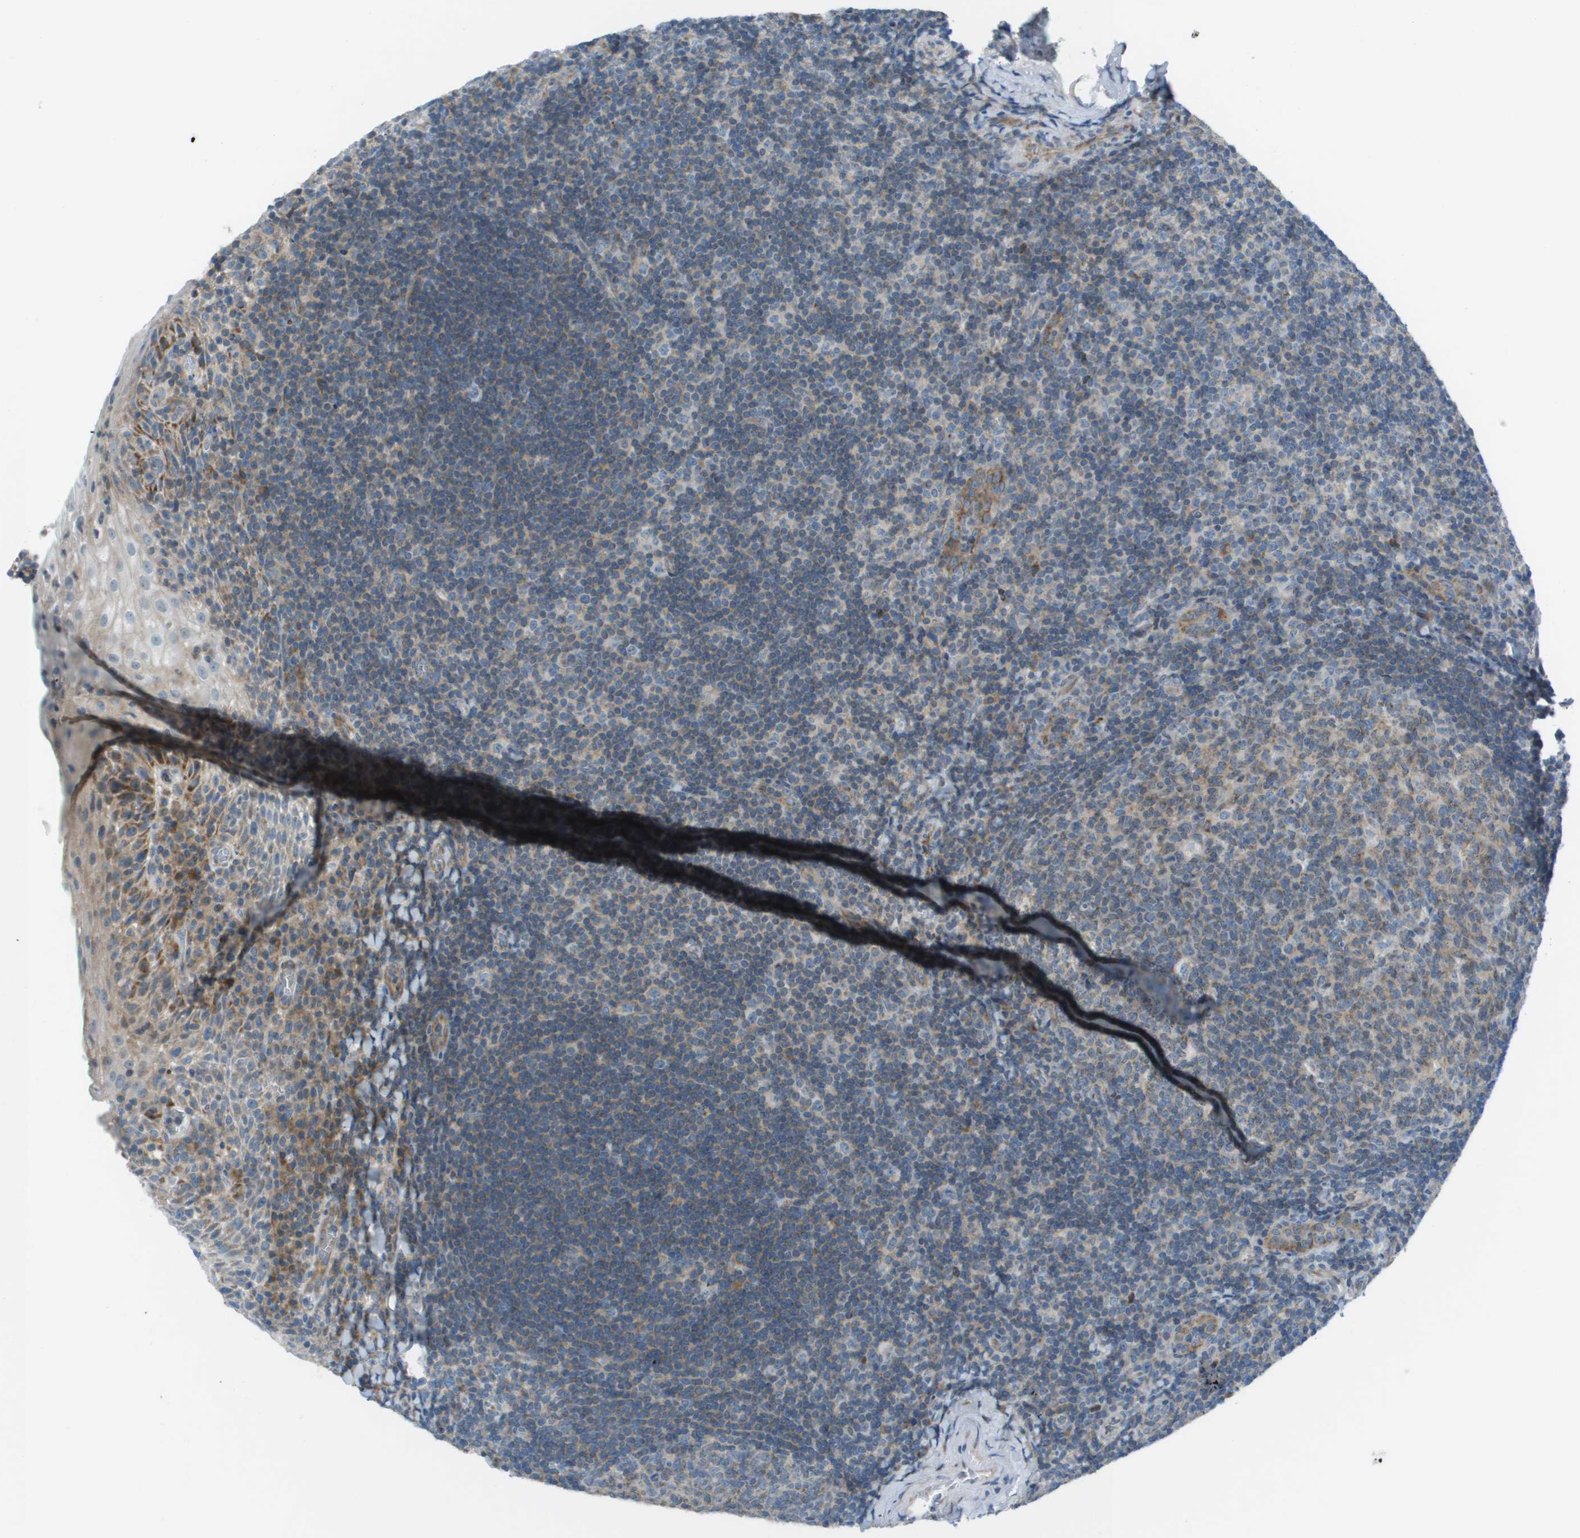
{"staining": {"intensity": "weak", "quantity": "25%-75%", "location": "cytoplasmic/membranous"}, "tissue": "tonsil", "cell_type": "Germinal center cells", "image_type": "normal", "snomed": [{"axis": "morphology", "description": "Normal tissue, NOS"}, {"axis": "topography", "description": "Tonsil"}], "caption": "Immunohistochemistry (IHC) histopathology image of unremarkable tonsil stained for a protein (brown), which exhibits low levels of weak cytoplasmic/membranous positivity in approximately 25%-75% of germinal center cells.", "gene": "GALNT6", "patient": {"sex": "male", "age": 37}}